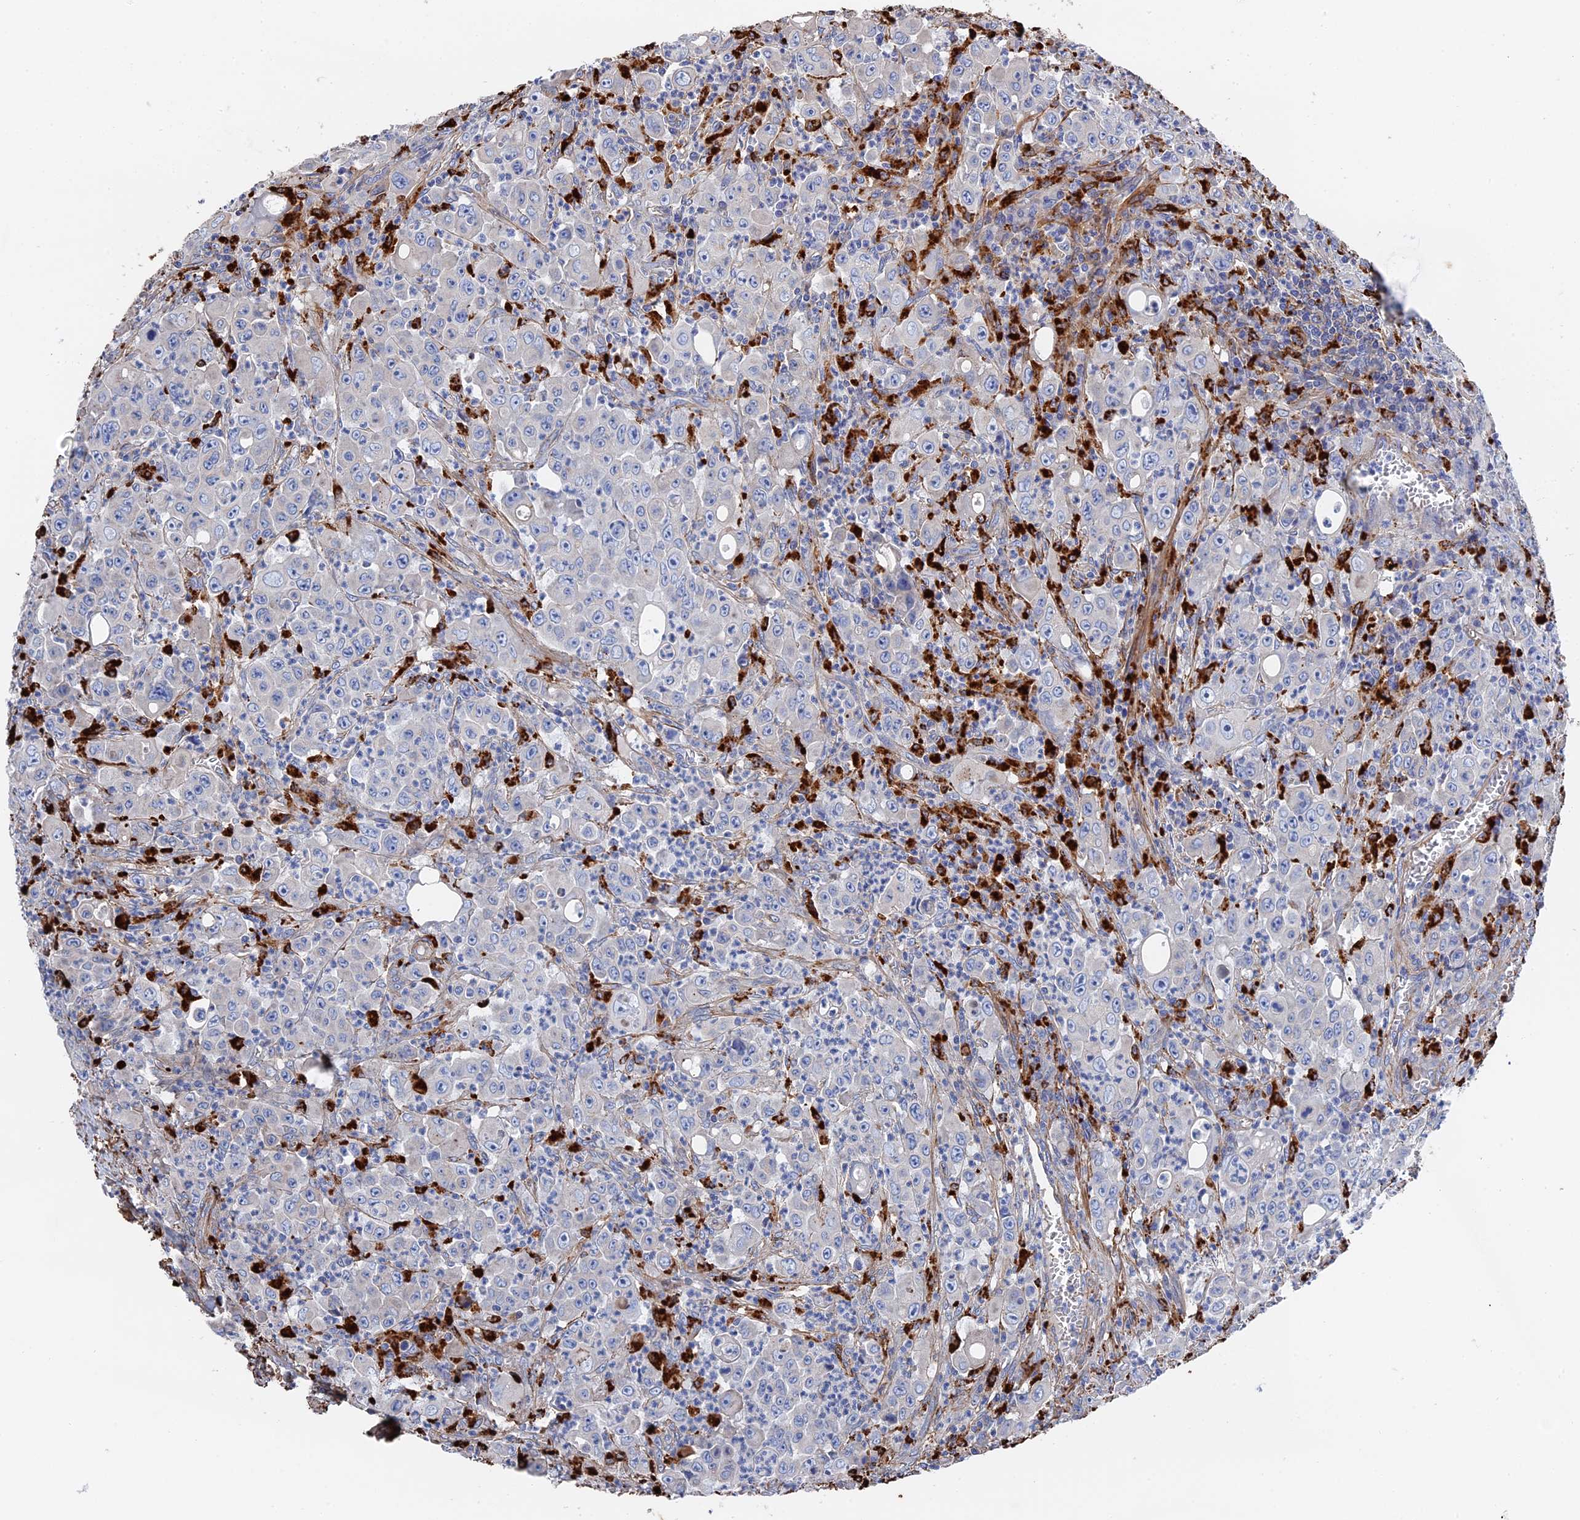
{"staining": {"intensity": "negative", "quantity": "none", "location": "none"}, "tissue": "colorectal cancer", "cell_type": "Tumor cells", "image_type": "cancer", "snomed": [{"axis": "morphology", "description": "Adenocarcinoma, NOS"}, {"axis": "topography", "description": "Colon"}], "caption": "There is no significant staining in tumor cells of adenocarcinoma (colorectal).", "gene": "STRA6", "patient": {"sex": "male", "age": 51}}